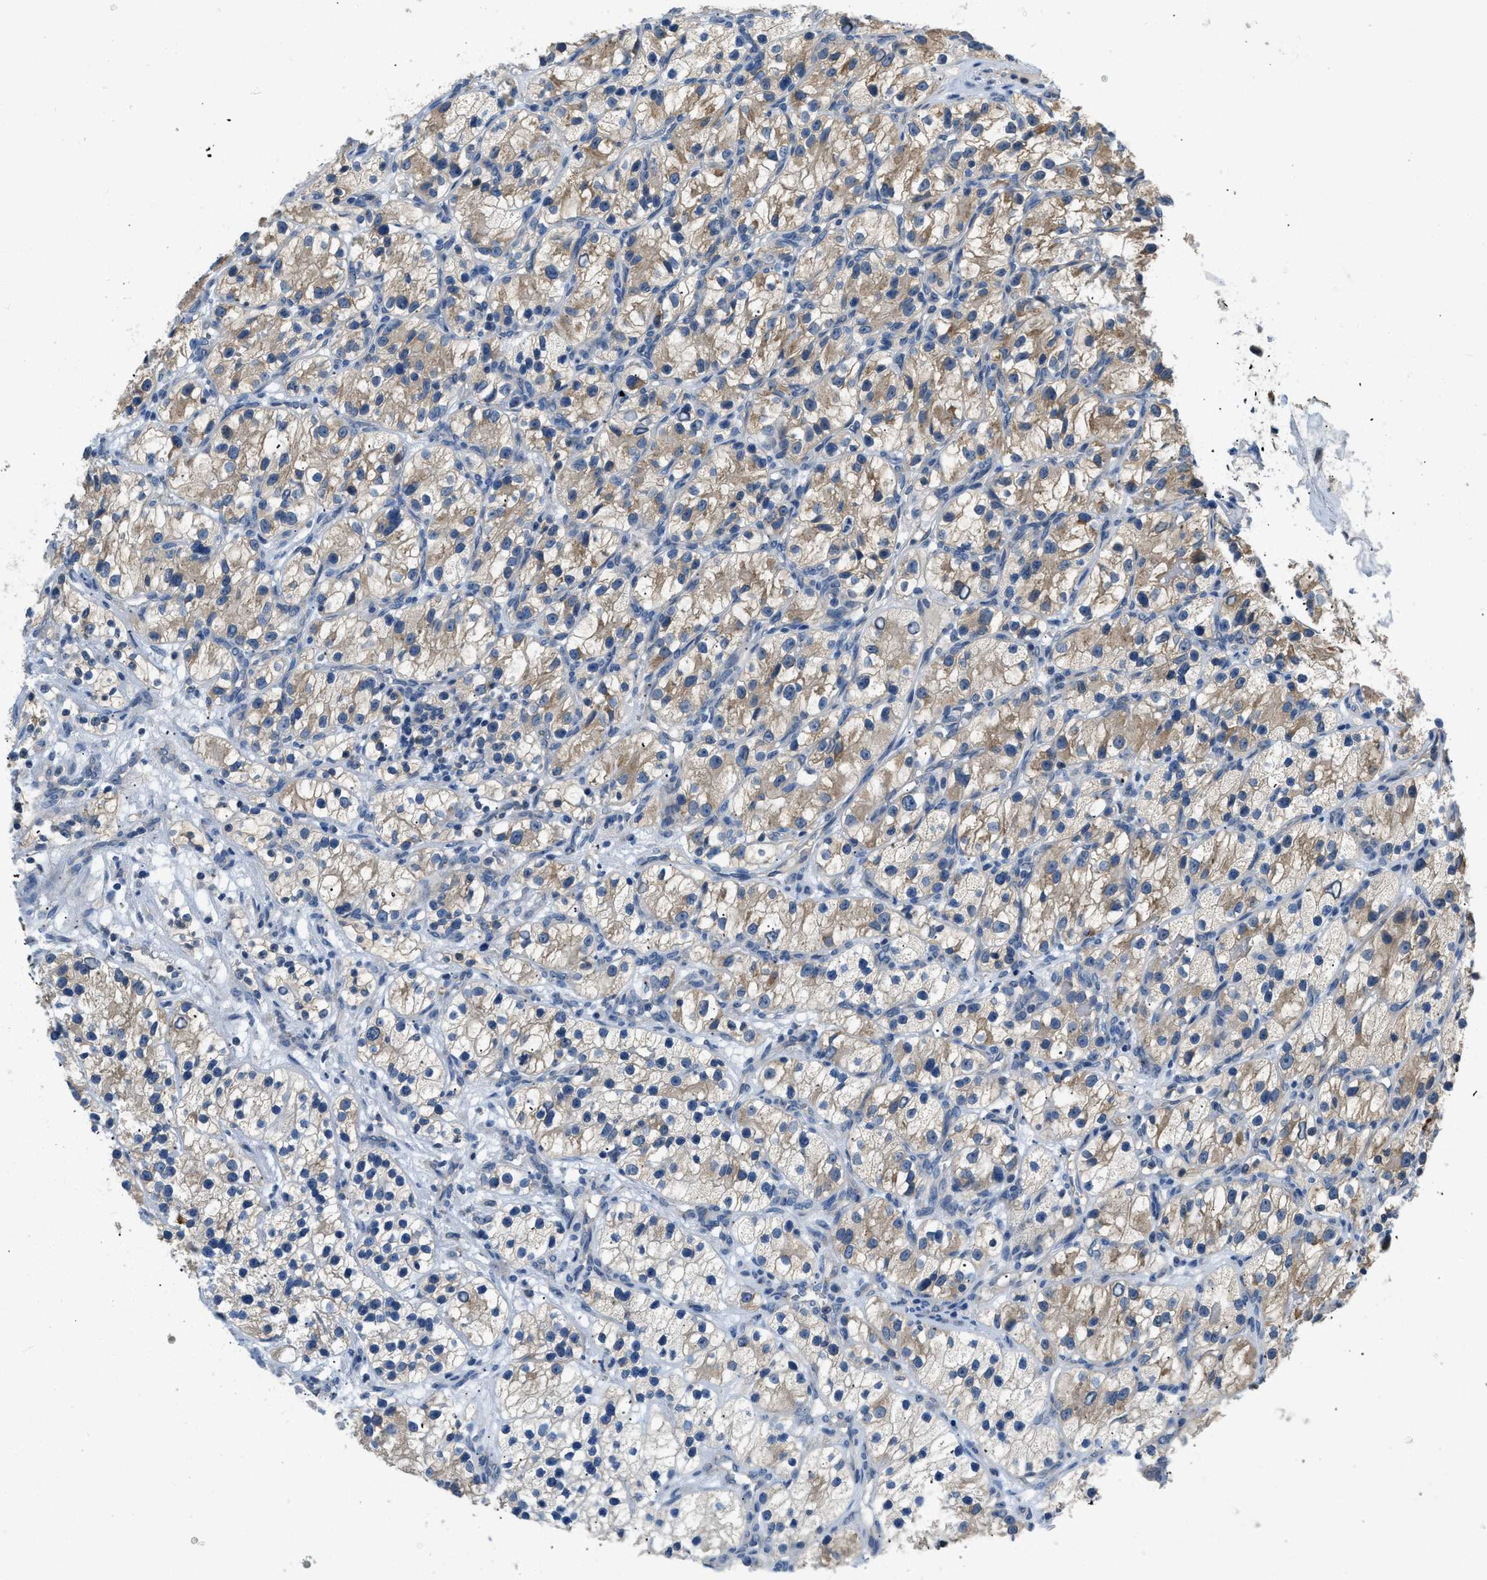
{"staining": {"intensity": "weak", "quantity": "25%-75%", "location": "cytoplasmic/membranous"}, "tissue": "renal cancer", "cell_type": "Tumor cells", "image_type": "cancer", "snomed": [{"axis": "morphology", "description": "Adenocarcinoma, NOS"}, {"axis": "topography", "description": "Kidney"}], "caption": "Immunohistochemical staining of human adenocarcinoma (renal) exhibits low levels of weak cytoplasmic/membranous staining in approximately 25%-75% of tumor cells. (DAB IHC with brightfield microscopy, high magnification).", "gene": "TOMM34", "patient": {"sex": "female", "age": 57}}